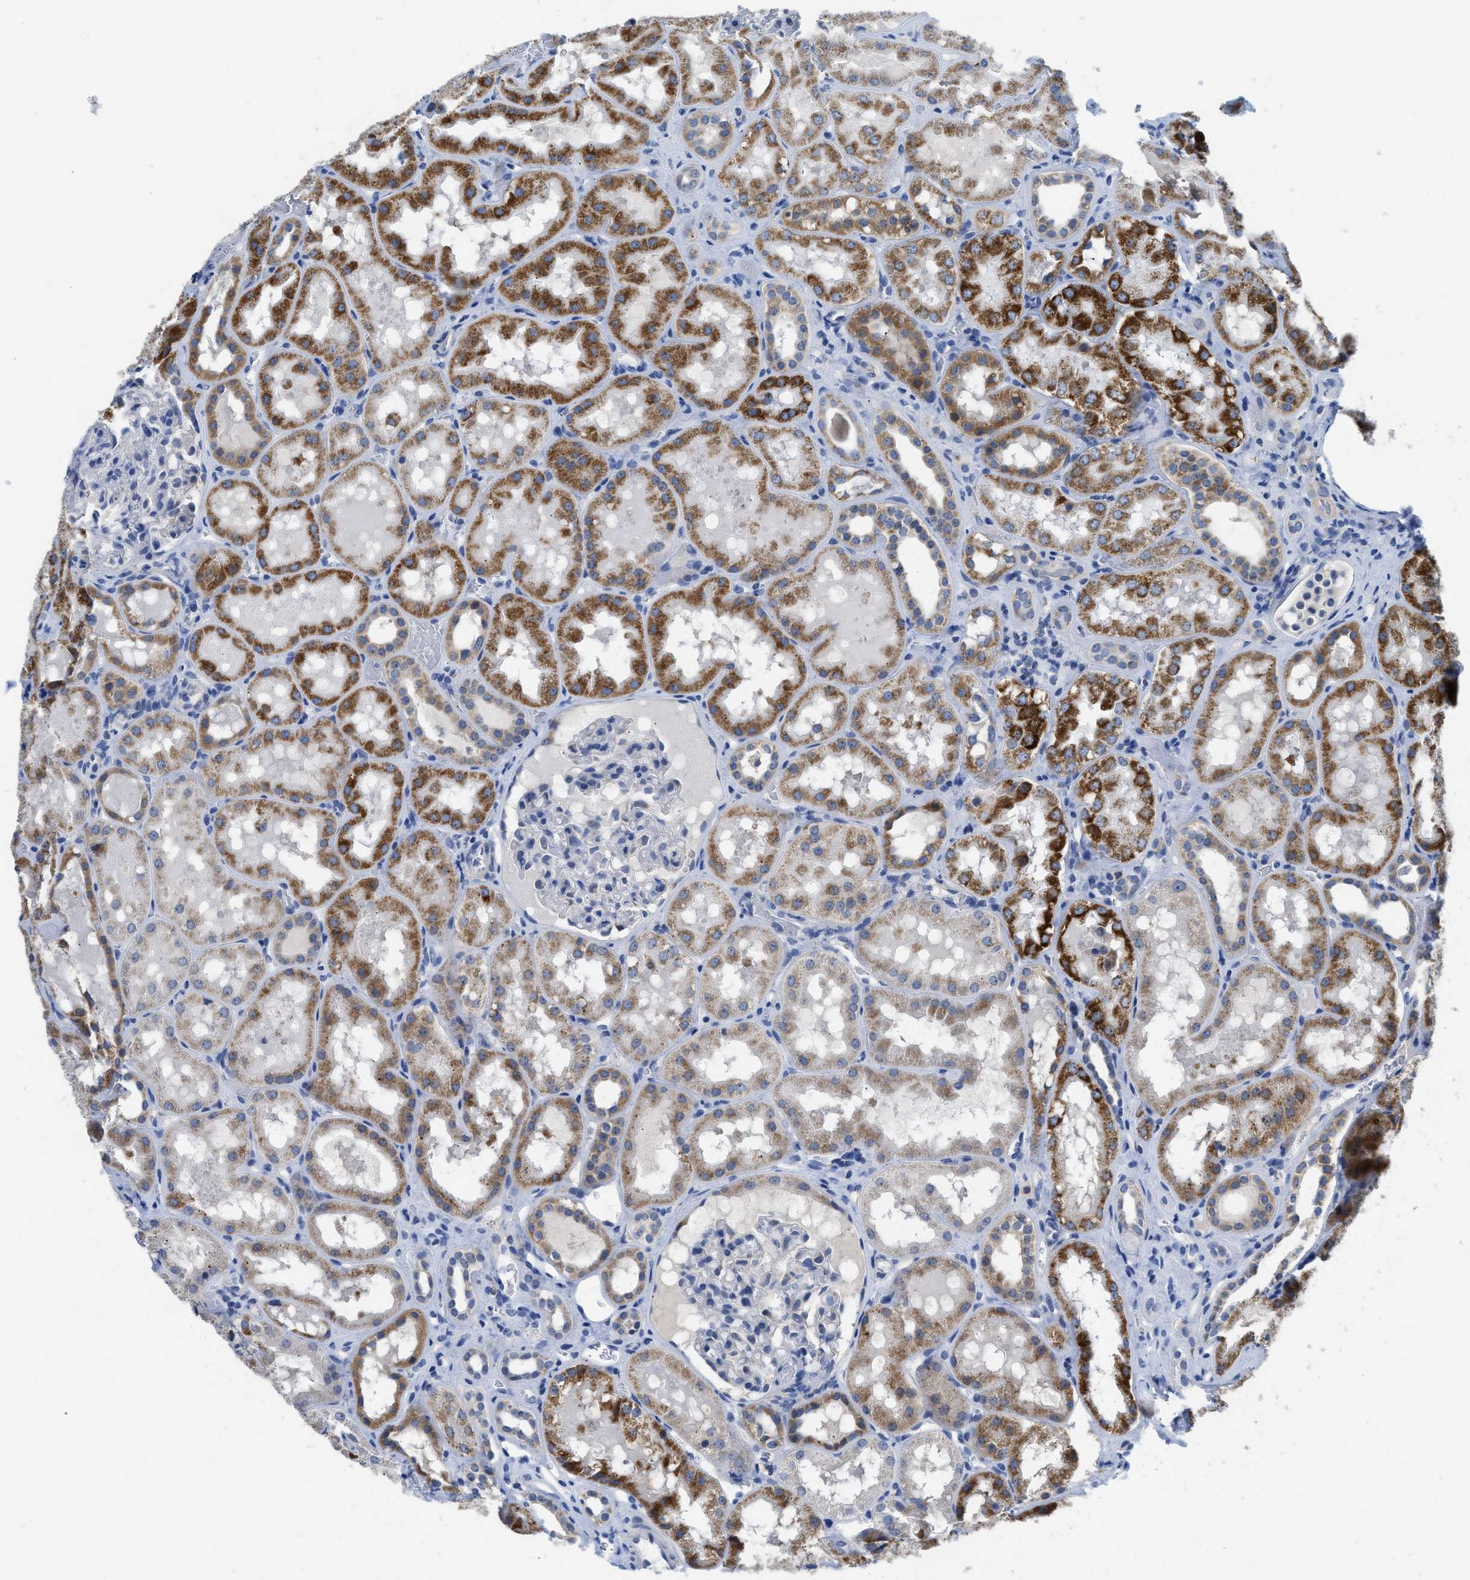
{"staining": {"intensity": "negative", "quantity": "none", "location": "none"}, "tissue": "kidney", "cell_type": "Cells in glomeruli", "image_type": "normal", "snomed": [{"axis": "morphology", "description": "Normal tissue, NOS"}, {"axis": "topography", "description": "Kidney"}, {"axis": "topography", "description": "Urinary bladder"}], "caption": "DAB immunohistochemical staining of benign human kidney demonstrates no significant expression in cells in glomeruli.", "gene": "ETFA", "patient": {"sex": "male", "age": 16}}